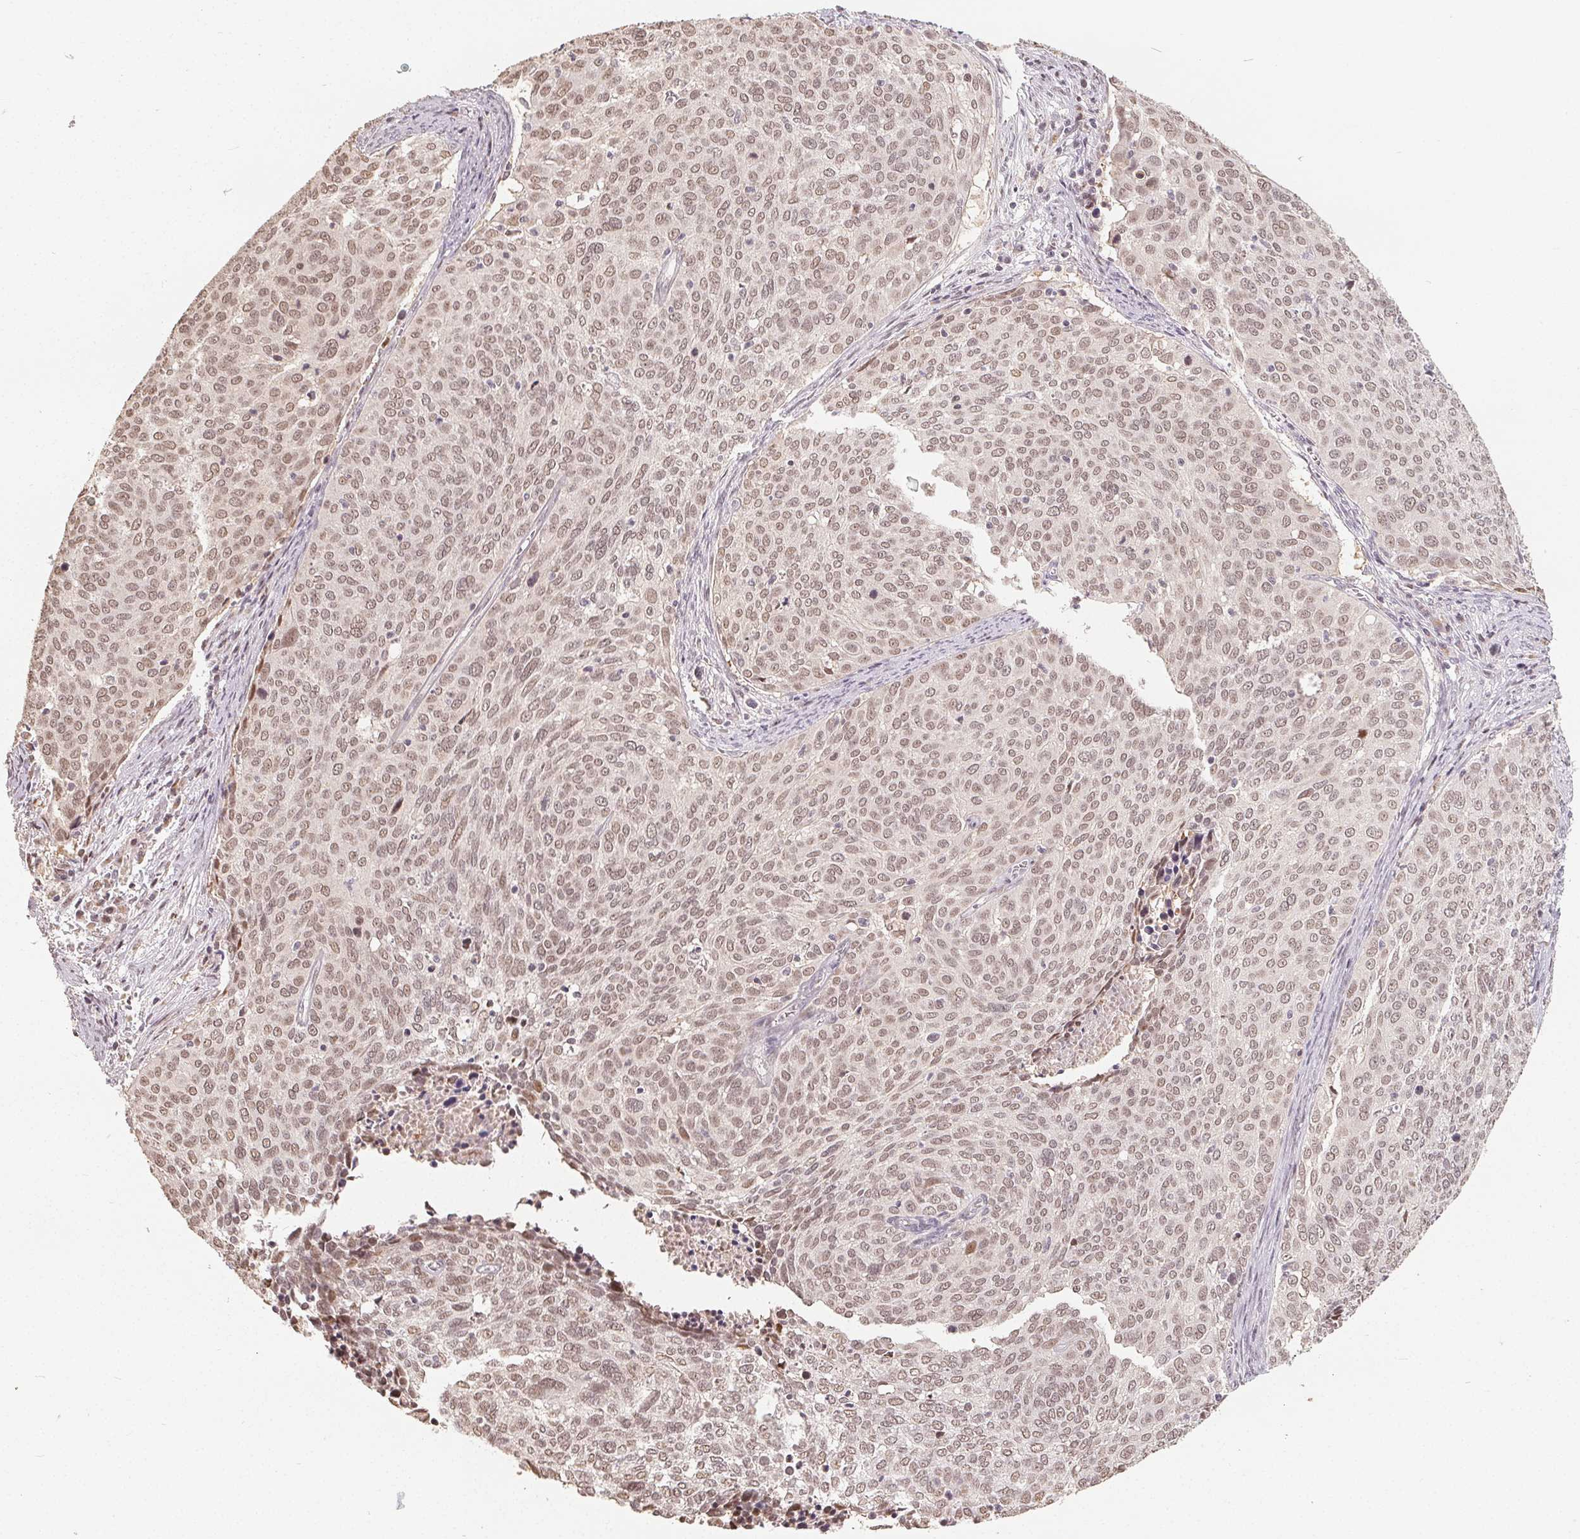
{"staining": {"intensity": "weak", "quantity": ">75%", "location": "nuclear"}, "tissue": "cervical cancer", "cell_type": "Tumor cells", "image_type": "cancer", "snomed": [{"axis": "morphology", "description": "Squamous cell carcinoma, NOS"}, {"axis": "topography", "description": "Cervix"}], "caption": "Tumor cells exhibit low levels of weak nuclear staining in approximately >75% of cells in human squamous cell carcinoma (cervical).", "gene": "CCDC138", "patient": {"sex": "female", "age": 39}}